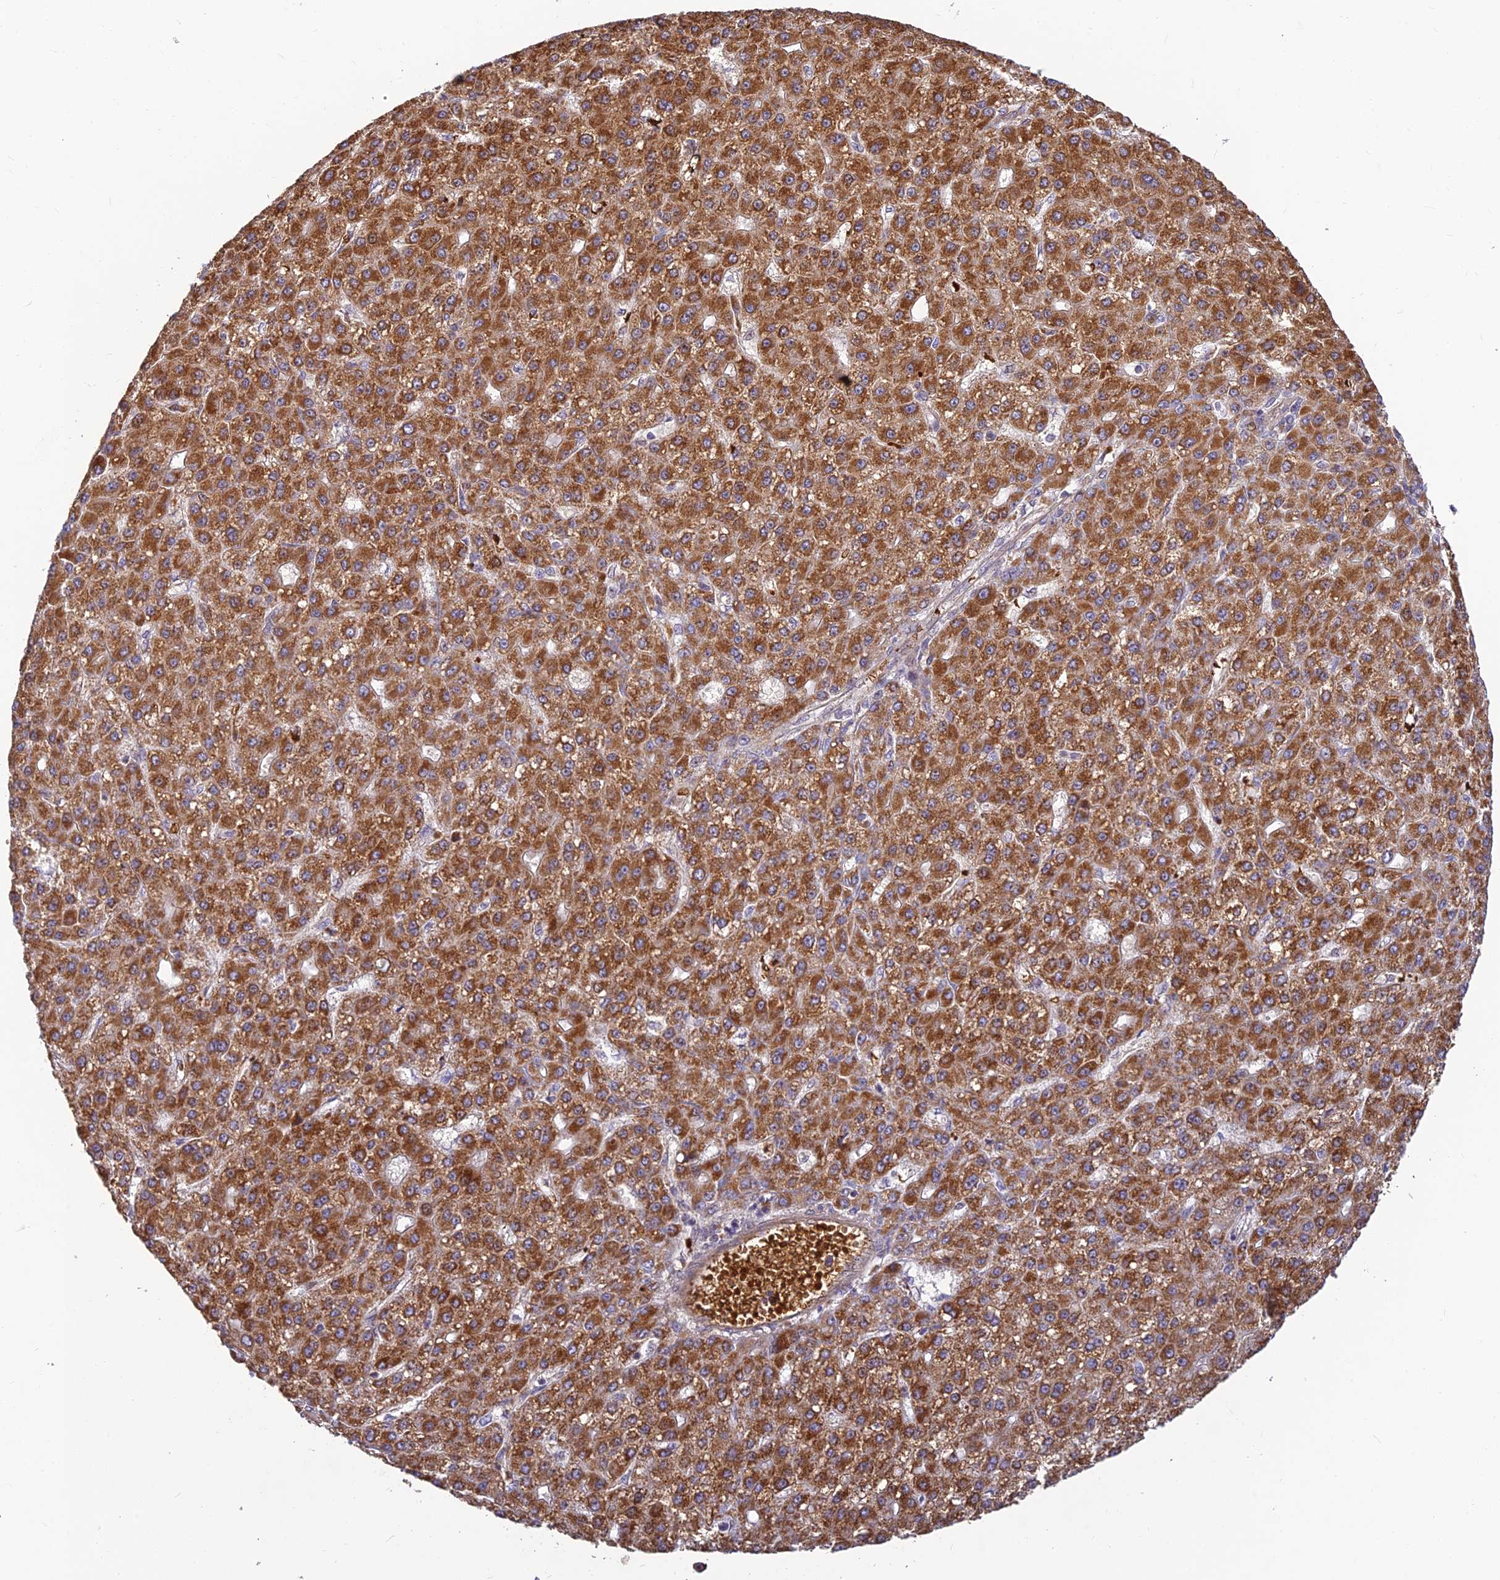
{"staining": {"intensity": "strong", "quantity": ">75%", "location": "cytoplasmic/membranous"}, "tissue": "liver cancer", "cell_type": "Tumor cells", "image_type": "cancer", "snomed": [{"axis": "morphology", "description": "Carcinoma, Hepatocellular, NOS"}, {"axis": "topography", "description": "Liver"}], "caption": "This is an image of IHC staining of liver cancer, which shows strong staining in the cytoplasmic/membranous of tumor cells.", "gene": "UFSP2", "patient": {"sex": "male", "age": 67}}